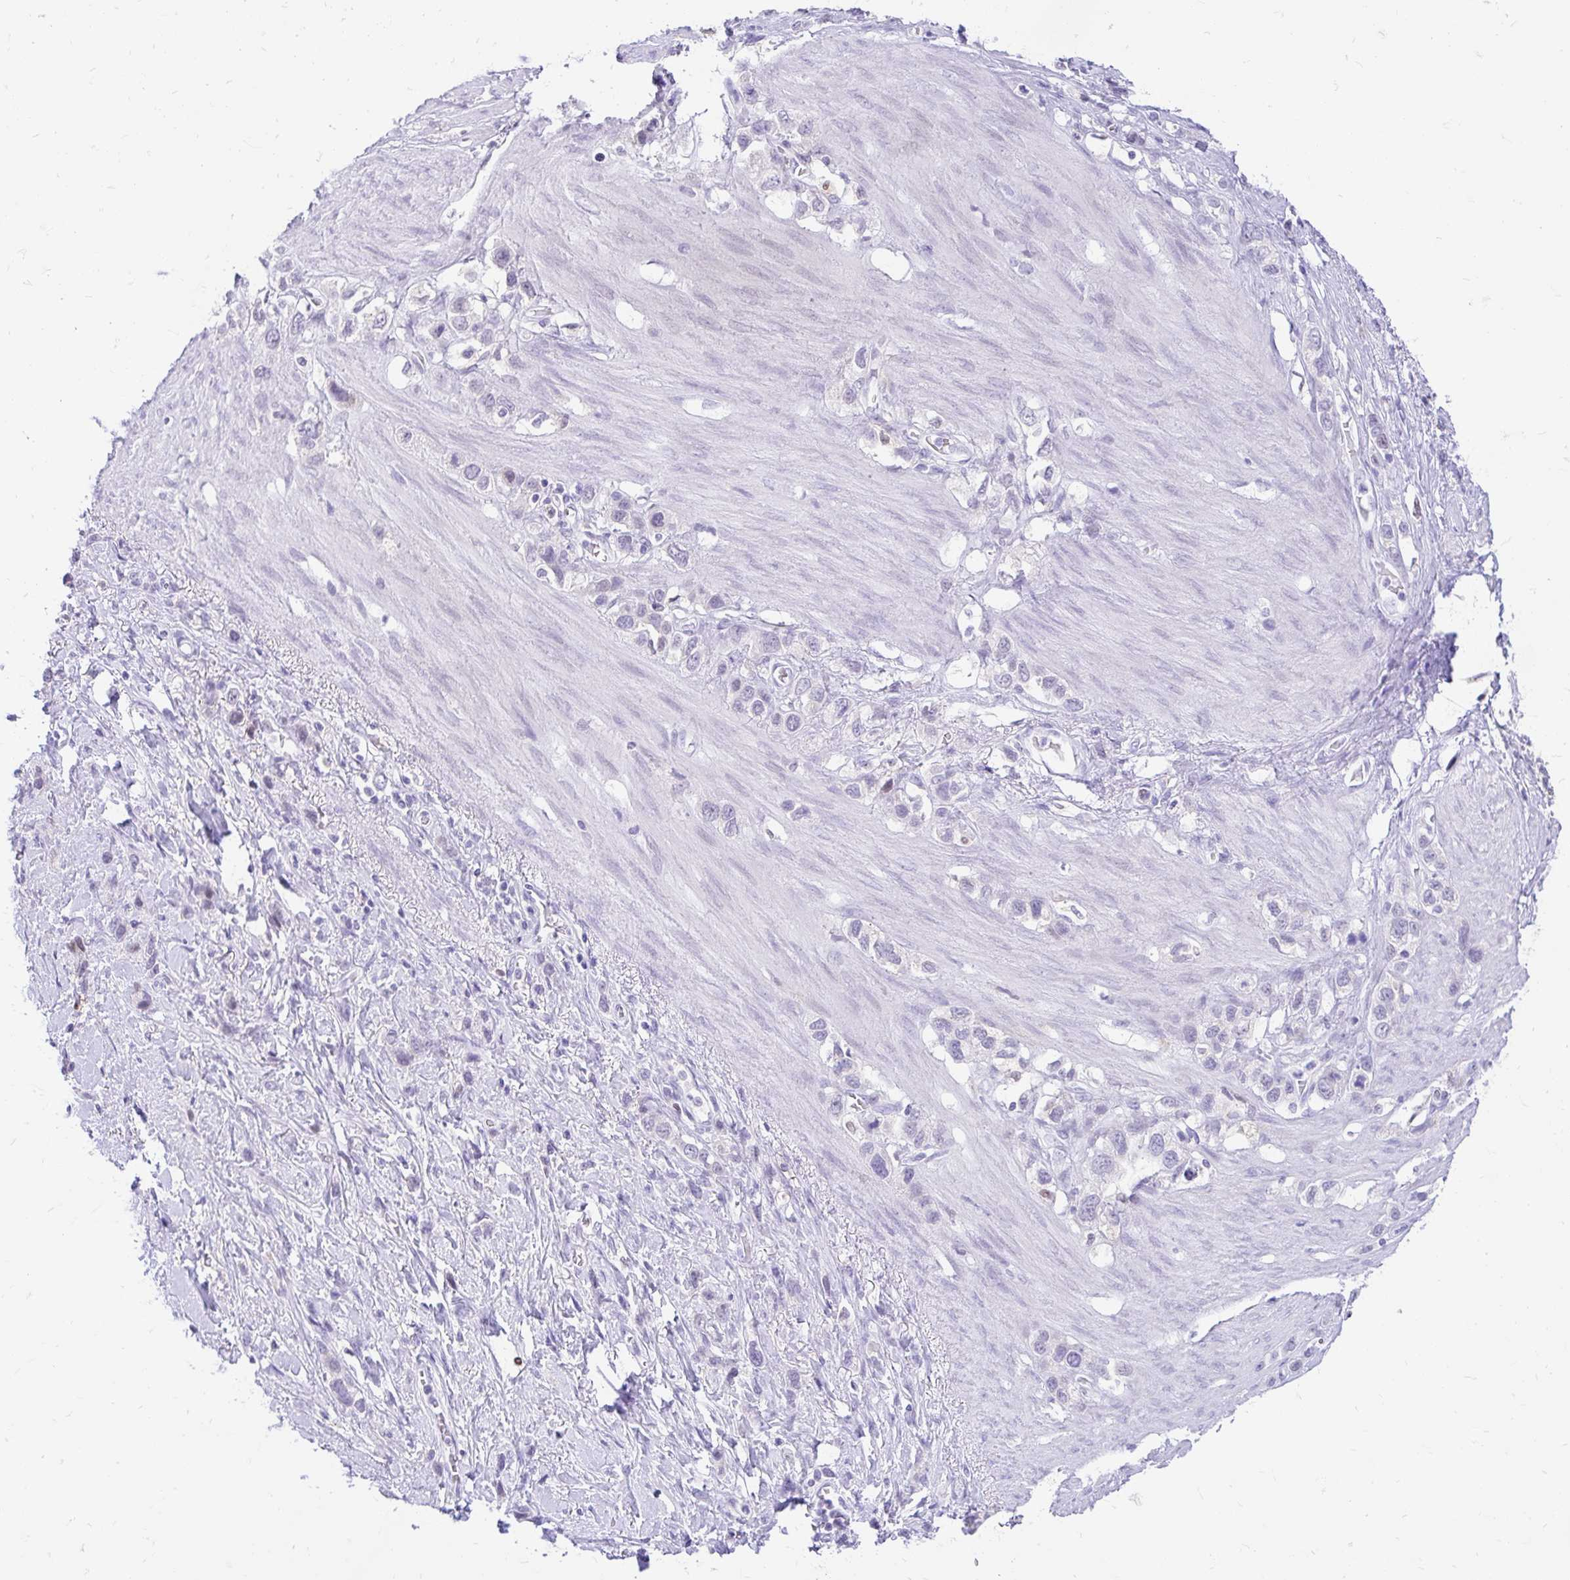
{"staining": {"intensity": "negative", "quantity": "none", "location": "none"}, "tissue": "stomach cancer", "cell_type": "Tumor cells", "image_type": "cancer", "snomed": [{"axis": "morphology", "description": "Adenocarcinoma, NOS"}, {"axis": "topography", "description": "Stomach"}], "caption": "Tumor cells show no significant protein positivity in stomach cancer.", "gene": "GLB1L2", "patient": {"sex": "female", "age": 65}}